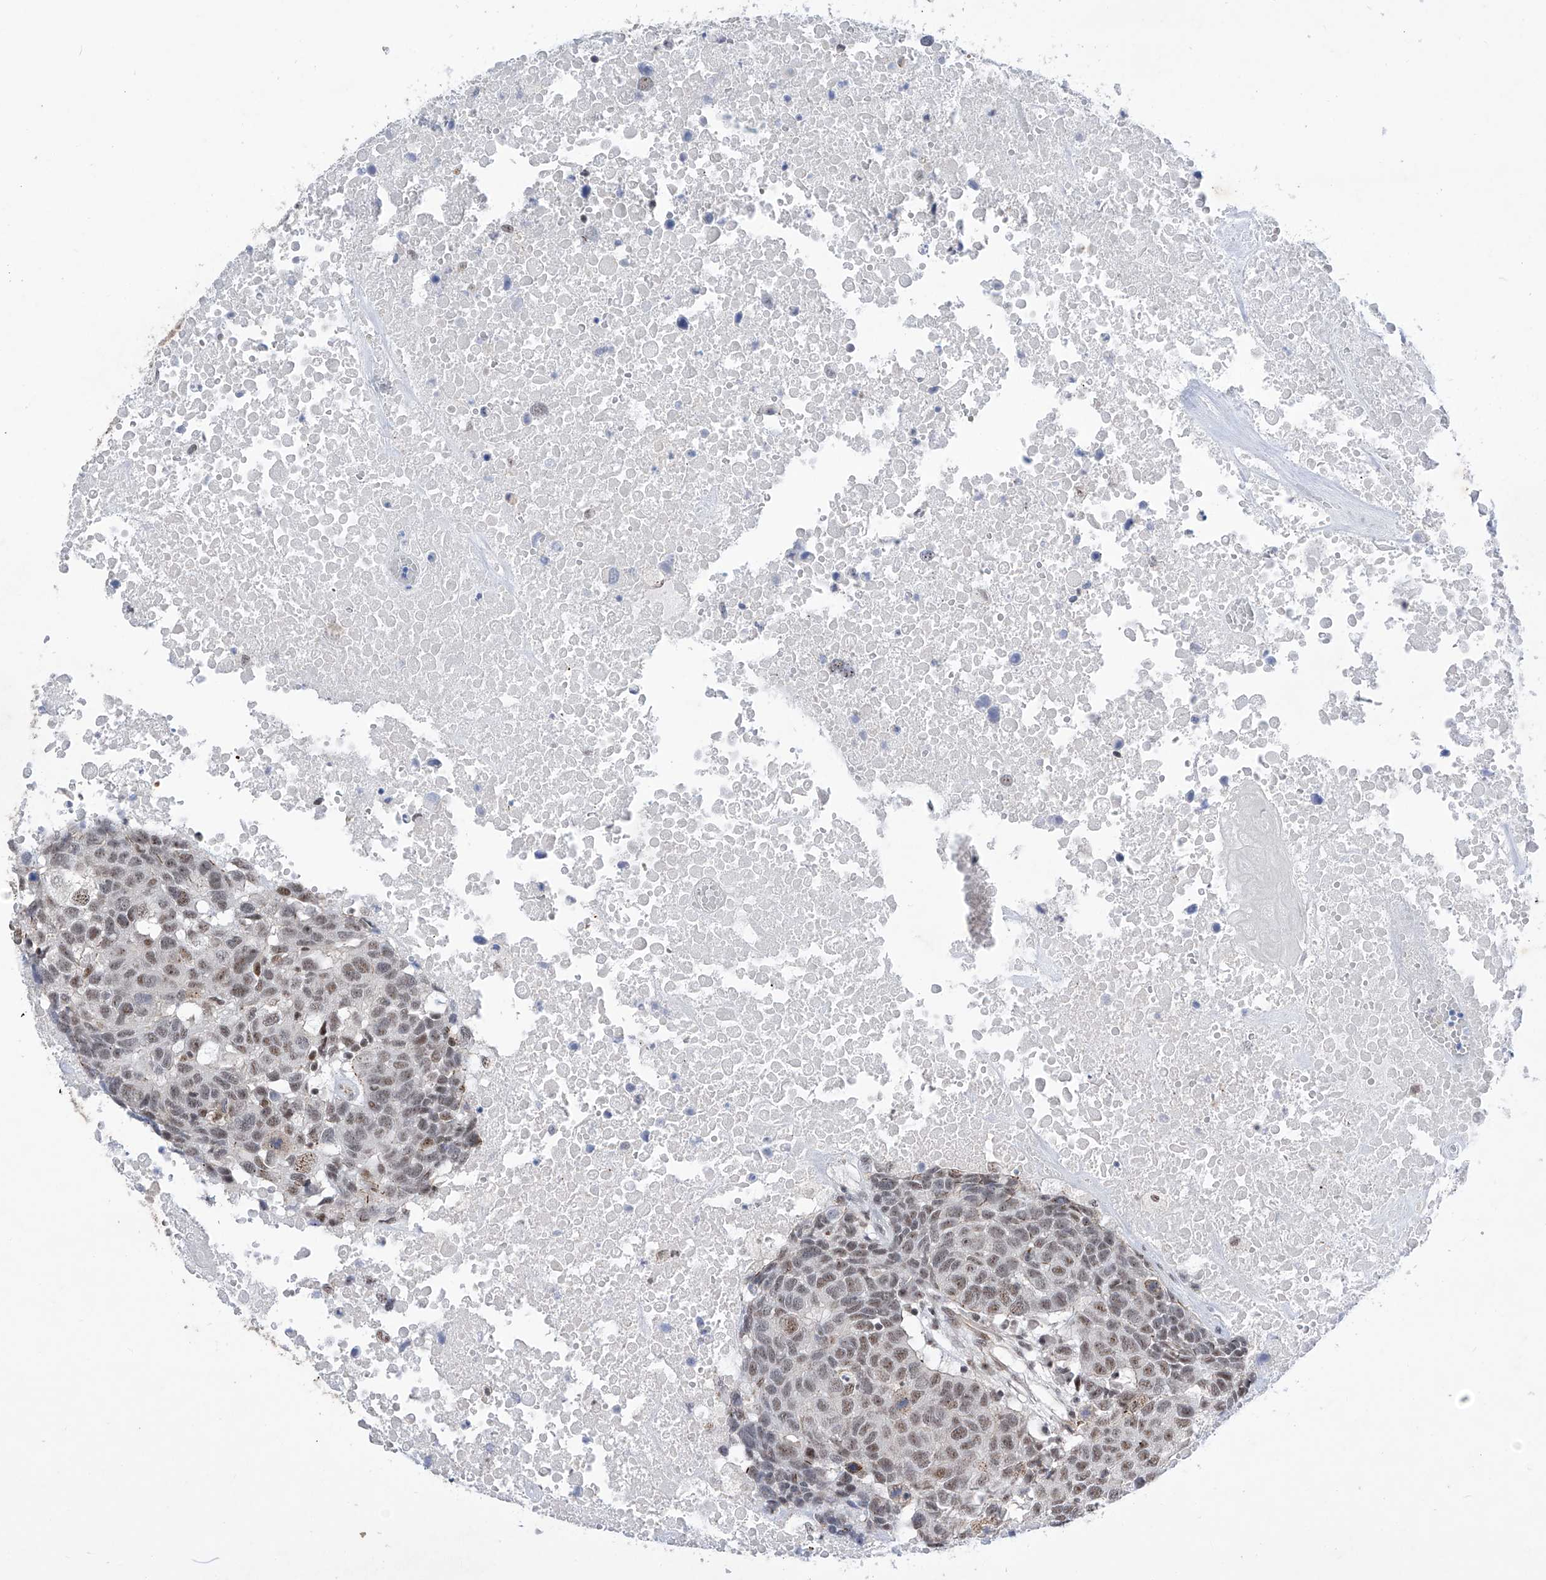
{"staining": {"intensity": "weak", "quantity": "25%-75%", "location": "nuclear"}, "tissue": "head and neck cancer", "cell_type": "Tumor cells", "image_type": "cancer", "snomed": [{"axis": "morphology", "description": "Squamous cell carcinoma, NOS"}, {"axis": "topography", "description": "Head-Neck"}], "caption": "Human squamous cell carcinoma (head and neck) stained for a protein (brown) shows weak nuclear positive positivity in about 25%-75% of tumor cells.", "gene": "NFATC4", "patient": {"sex": "male", "age": 66}}